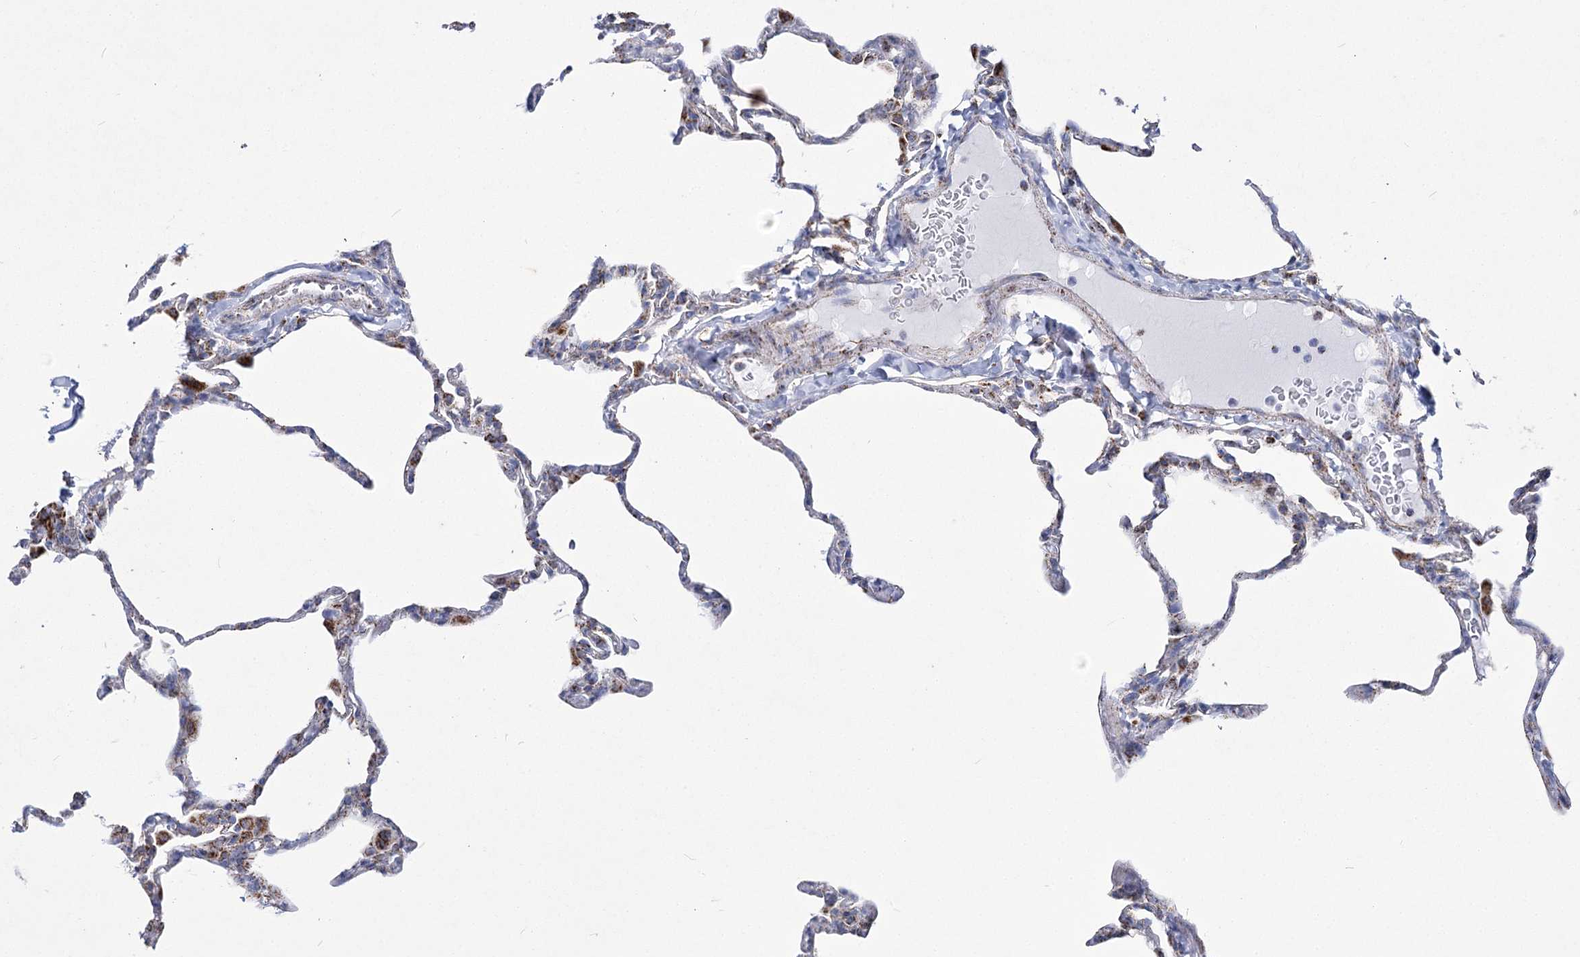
{"staining": {"intensity": "moderate", "quantity": "<25%", "location": "cytoplasmic/membranous"}, "tissue": "lung", "cell_type": "Alveolar cells", "image_type": "normal", "snomed": [{"axis": "morphology", "description": "Normal tissue, NOS"}, {"axis": "topography", "description": "Lung"}], "caption": "Lung stained with DAB immunohistochemistry exhibits low levels of moderate cytoplasmic/membranous positivity in about <25% of alveolar cells. The staining was performed using DAB (3,3'-diaminobenzidine) to visualize the protein expression in brown, while the nuclei were stained in blue with hematoxylin (Magnification: 20x).", "gene": "PDHB", "patient": {"sex": "male", "age": 20}}